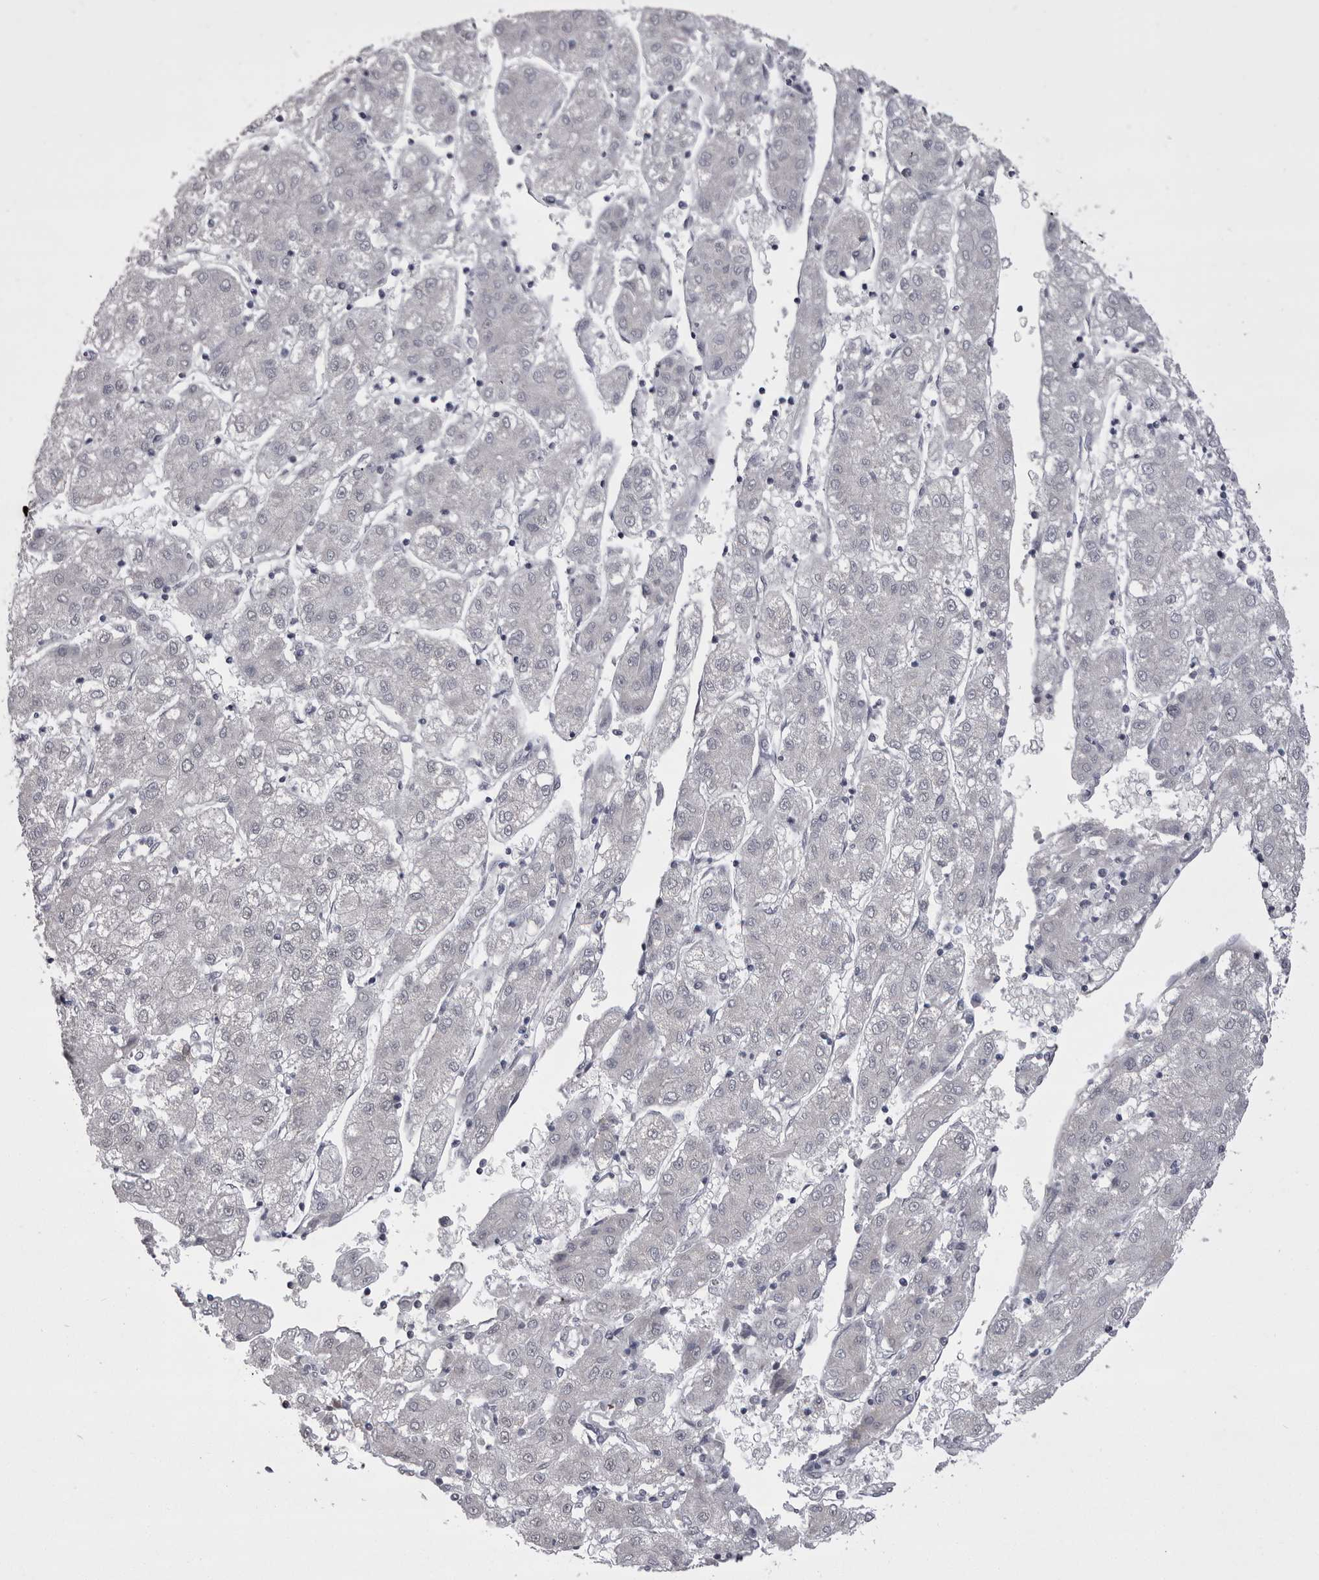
{"staining": {"intensity": "negative", "quantity": "none", "location": "none"}, "tissue": "liver cancer", "cell_type": "Tumor cells", "image_type": "cancer", "snomed": [{"axis": "morphology", "description": "Carcinoma, Hepatocellular, NOS"}, {"axis": "topography", "description": "Liver"}], "caption": "High power microscopy image of an IHC micrograph of liver cancer, revealing no significant expression in tumor cells. The staining was performed using DAB (3,3'-diaminobenzidine) to visualize the protein expression in brown, while the nuclei were stained in blue with hematoxylin (Magnification: 20x).", "gene": "MEPCE", "patient": {"sex": "male", "age": 72}}